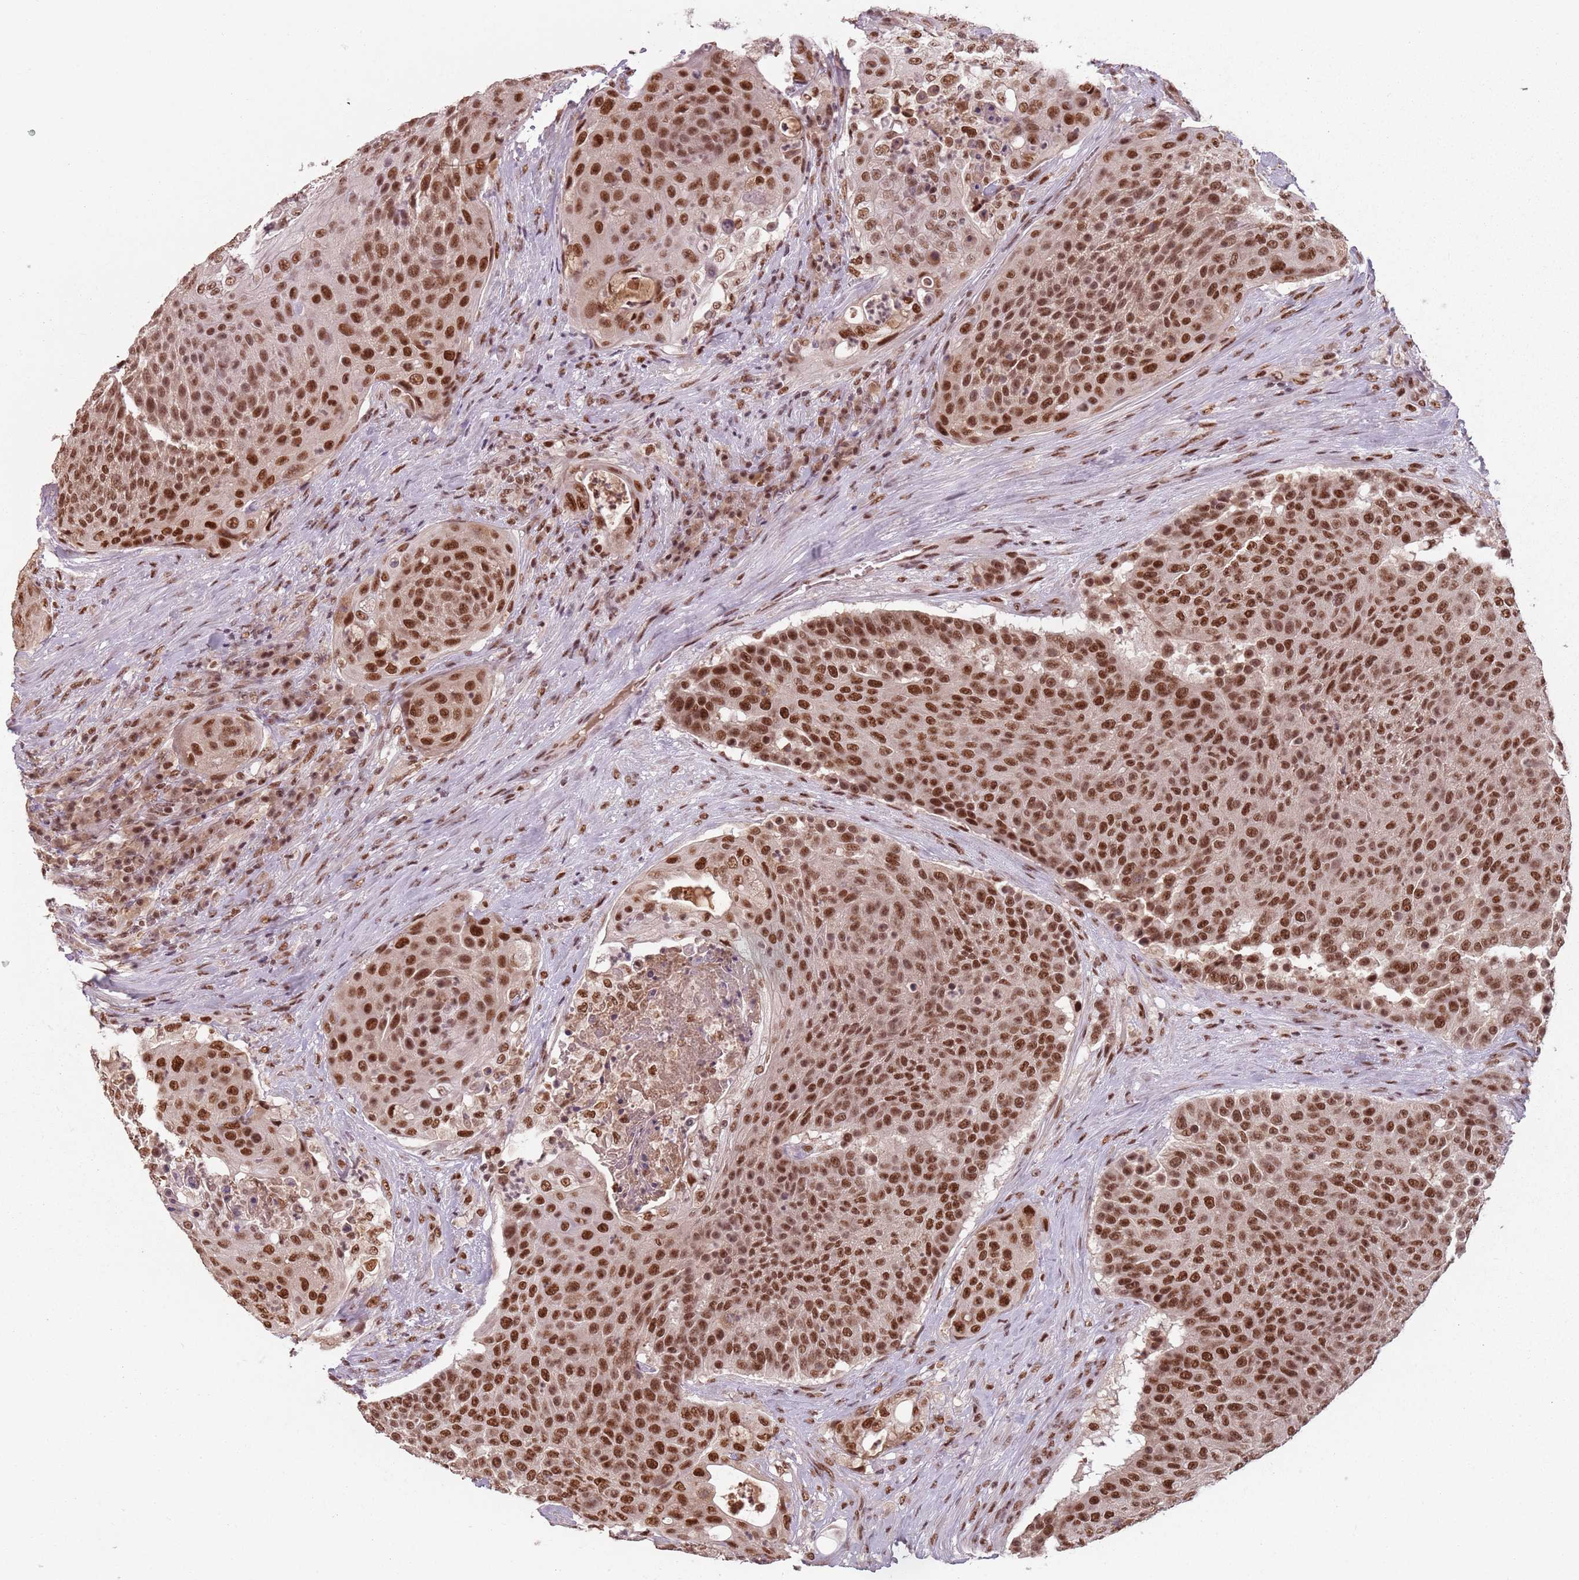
{"staining": {"intensity": "moderate", "quantity": ">75%", "location": "nuclear"}, "tissue": "urothelial cancer", "cell_type": "Tumor cells", "image_type": "cancer", "snomed": [{"axis": "morphology", "description": "Urothelial carcinoma, High grade"}, {"axis": "topography", "description": "Urinary bladder"}], "caption": "Immunohistochemical staining of human urothelial cancer reveals medium levels of moderate nuclear protein positivity in about >75% of tumor cells.", "gene": "NCBP1", "patient": {"sex": "female", "age": 63}}